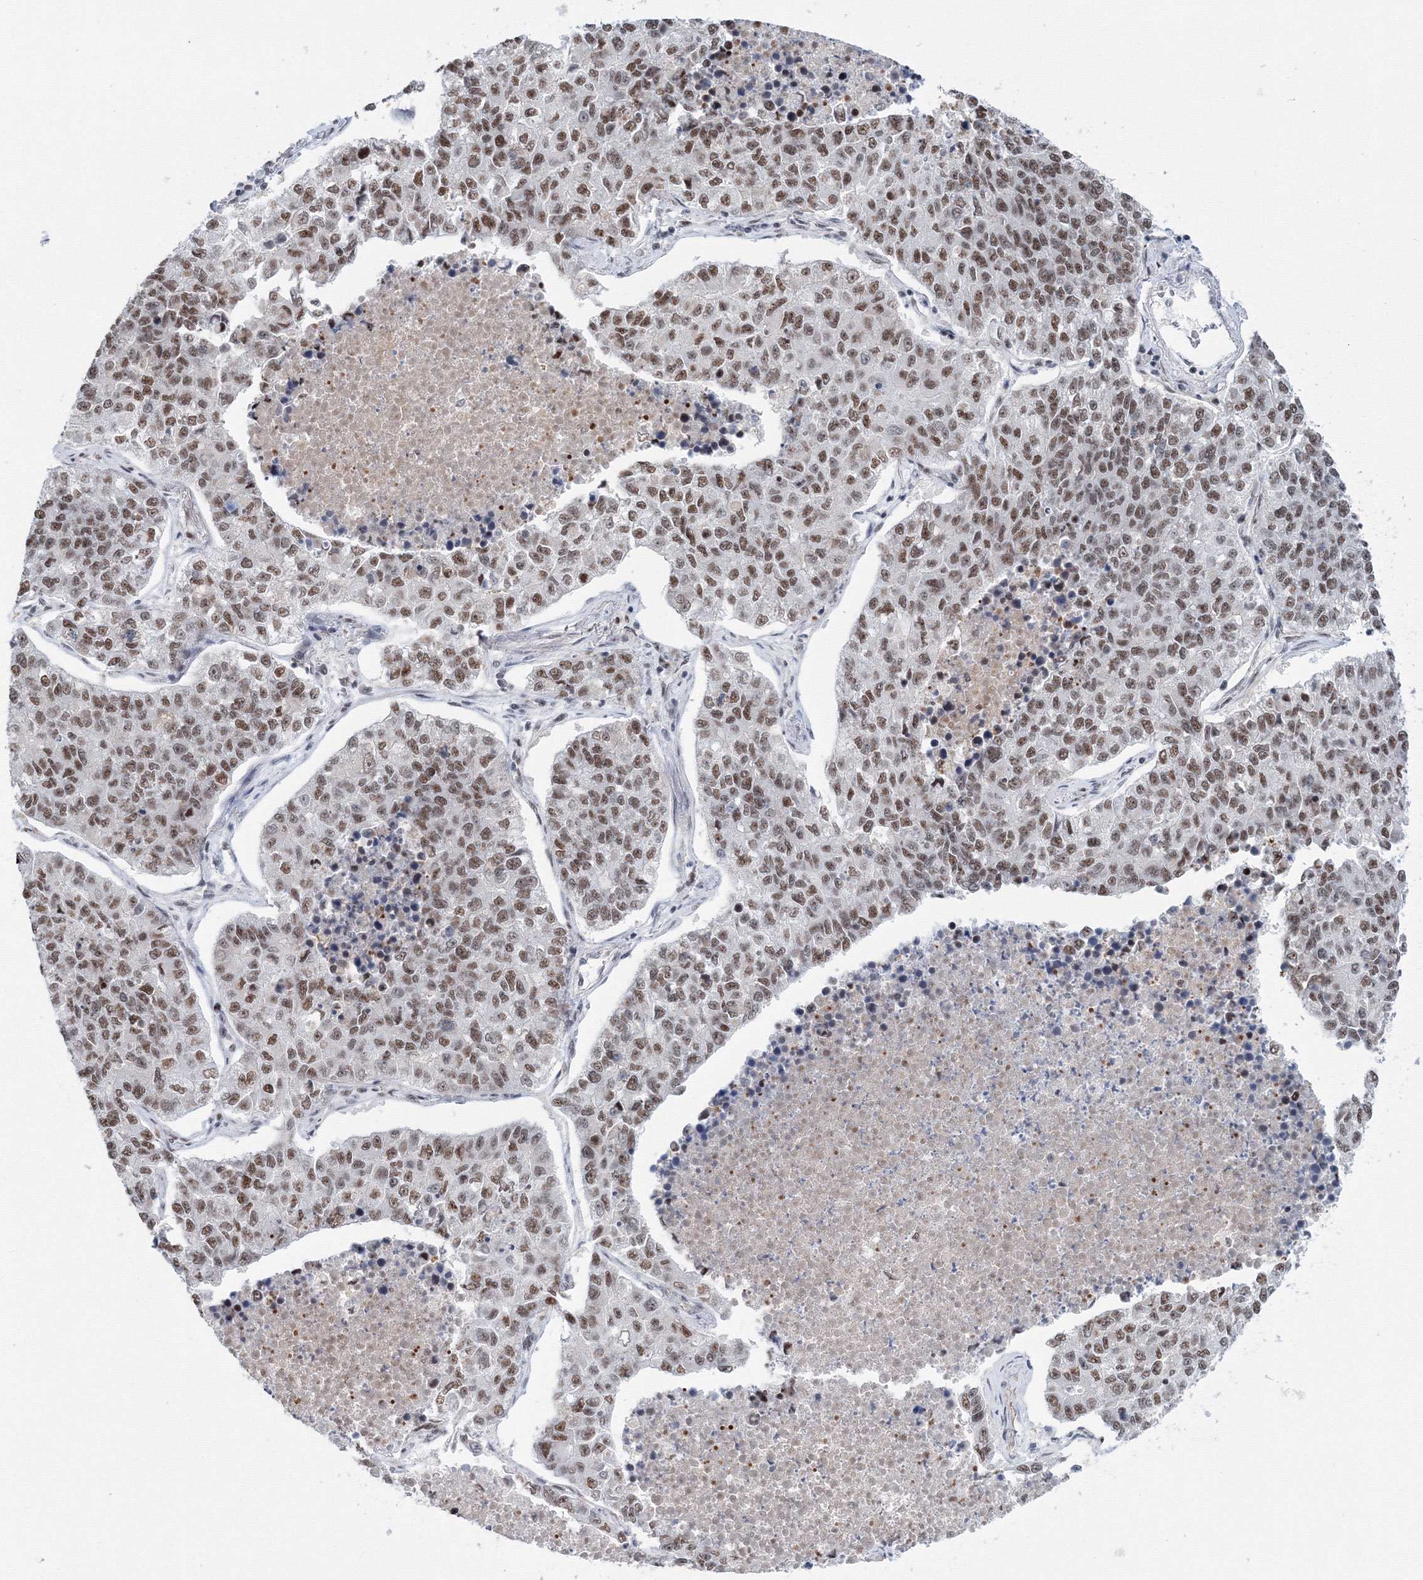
{"staining": {"intensity": "moderate", "quantity": ">75%", "location": "nuclear"}, "tissue": "lung cancer", "cell_type": "Tumor cells", "image_type": "cancer", "snomed": [{"axis": "morphology", "description": "Adenocarcinoma, NOS"}, {"axis": "topography", "description": "Lung"}], "caption": "Immunohistochemistry (IHC) image of neoplastic tissue: lung cancer stained using immunohistochemistry (IHC) shows medium levels of moderate protein expression localized specifically in the nuclear of tumor cells, appearing as a nuclear brown color.", "gene": "SF3B6", "patient": {"sex": "male", "age": 49}}